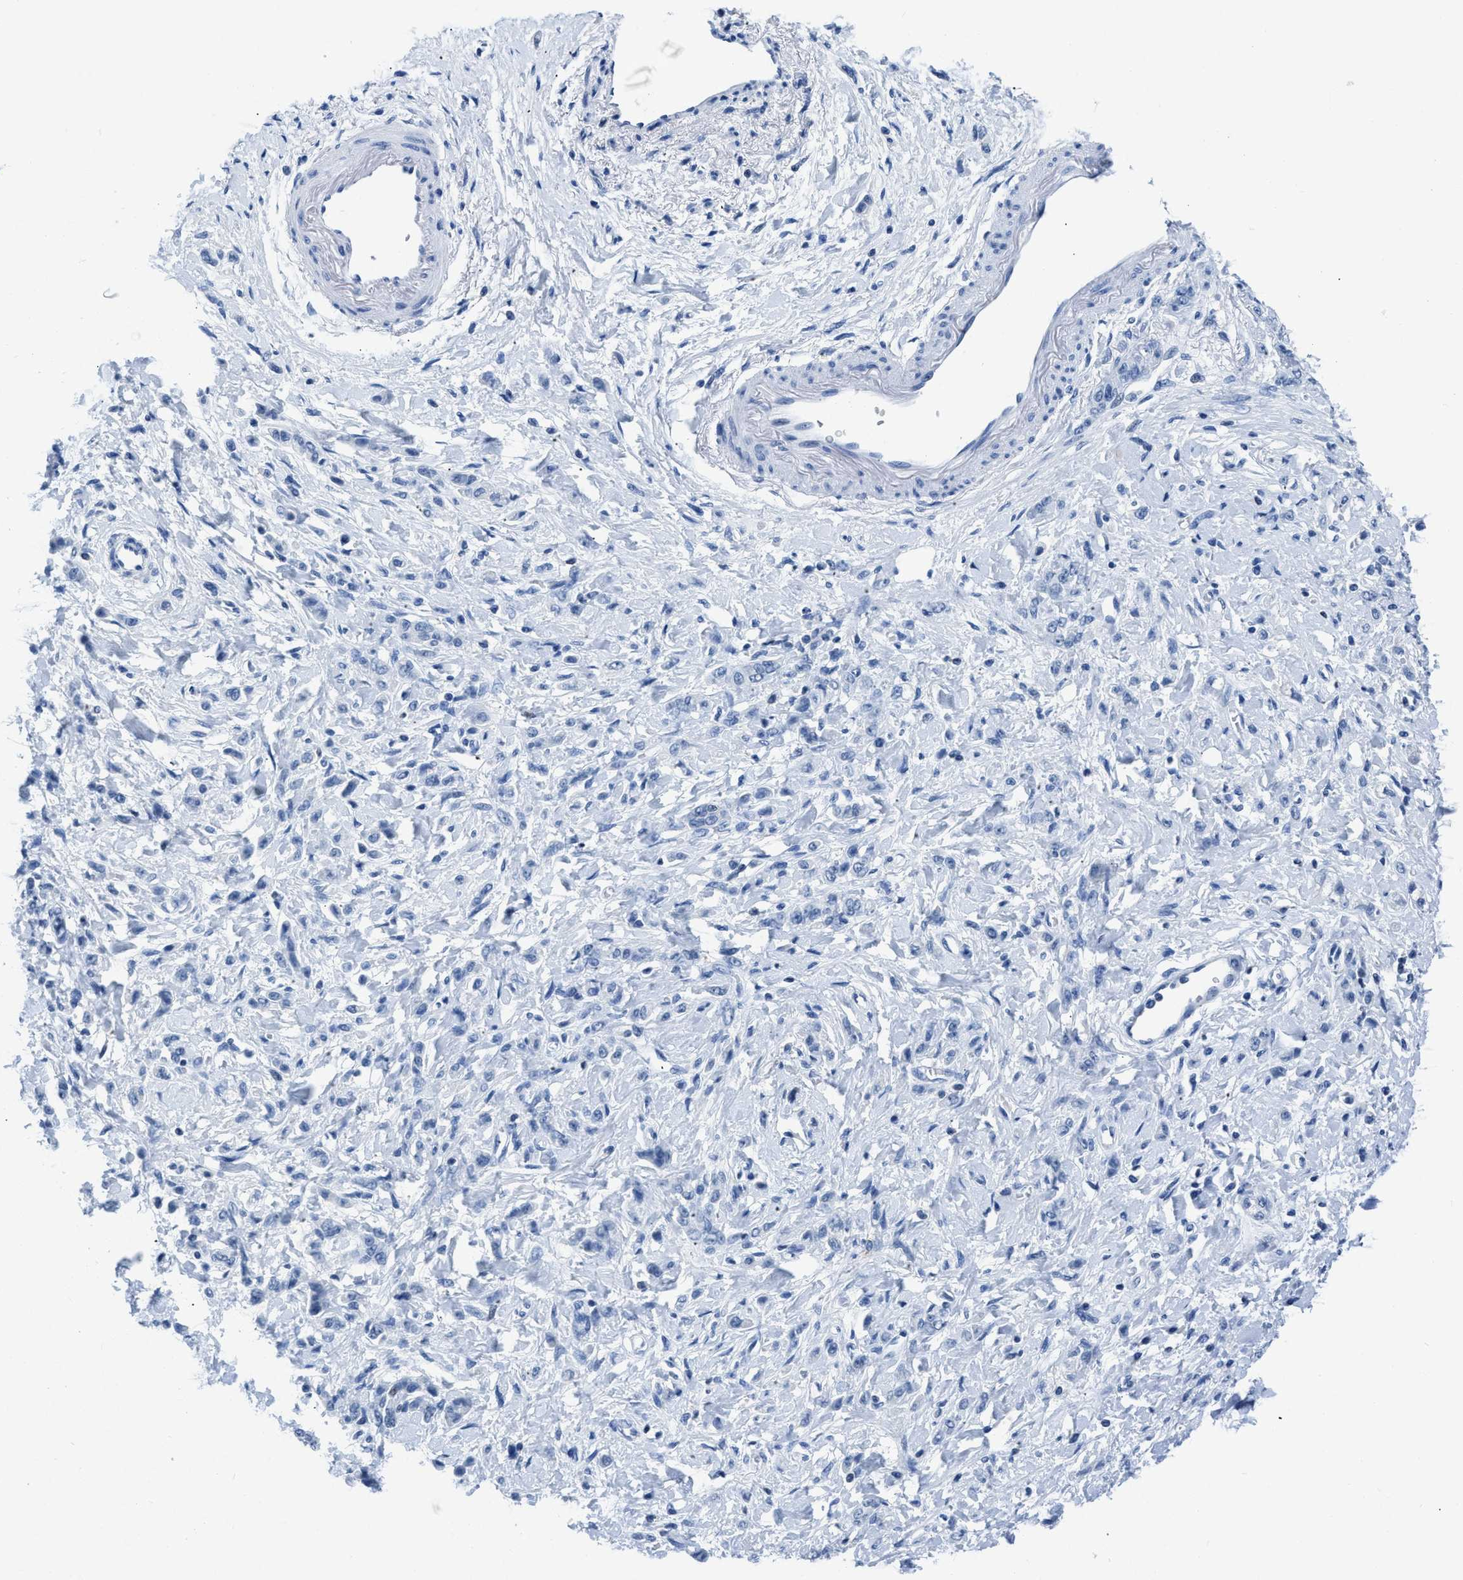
{"staining": {"intensity": "negative", "quantity": "none", "location": "none"}, "tissue": "stomach cancer", "cell_type": "Tumor cells", "image_type": "cancer", "snomed": [{"axis": "morphology", "description": "Normal tissue, NOS"}, {"axis": "morphology", "description": "Adenocarcinoma, NOS"}, {"axis": "topography", "description": "Stomach"}], "caption": "Image shows no significant protein staining in tumor cells of adenocarcinoma (stomach).", "gene": "NFATC2", "patient": {"sex": "male", "age": 82}}